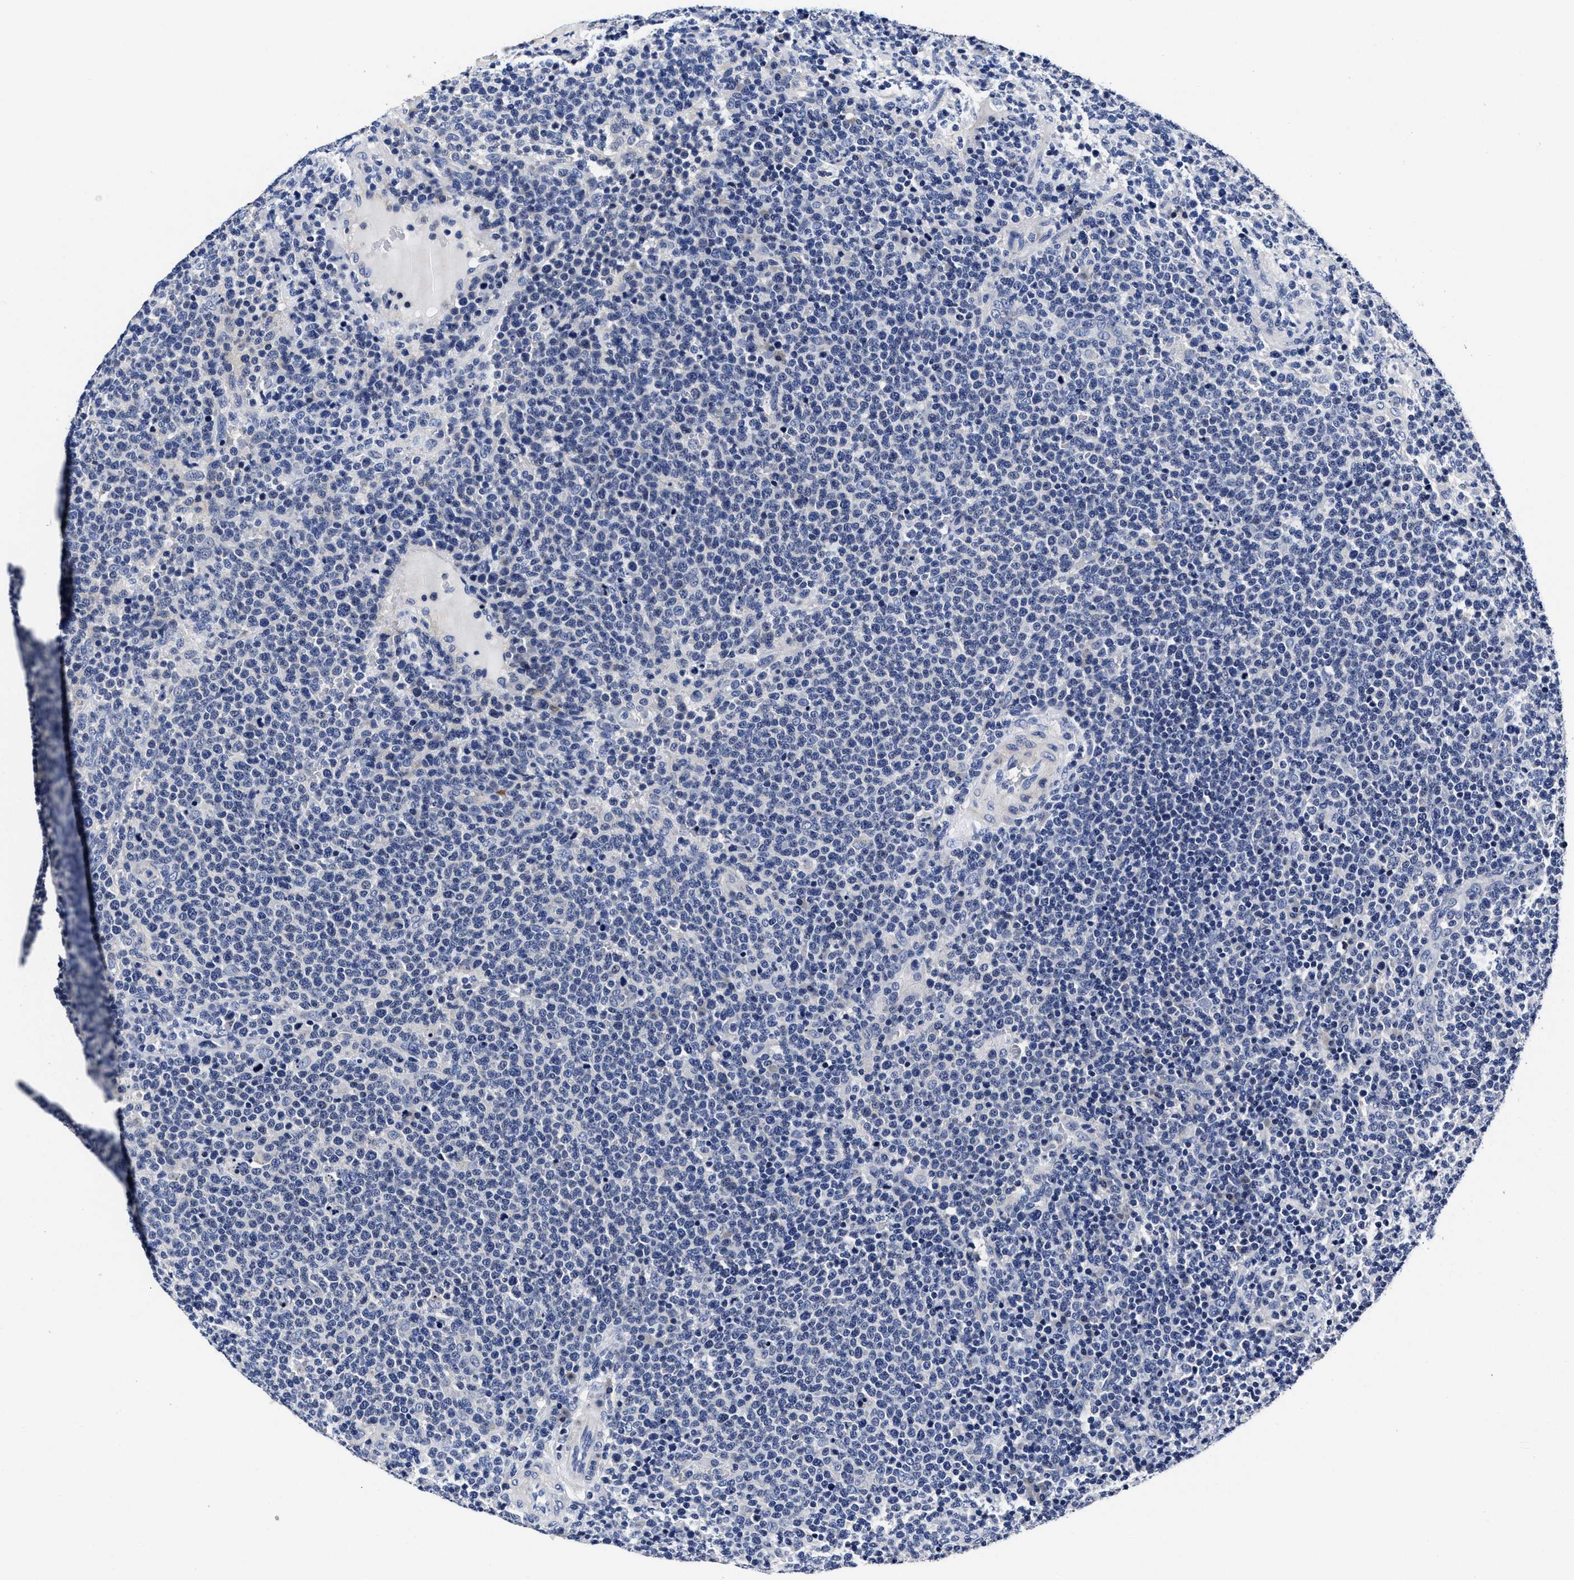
{"staining": {"intensity": "negative", "quantity": "none", "location": "none"}, "tissue": "lymphoma", "cell_type": "Tumor cells", "image_type": "cancer", "snomed": [{"axis": "morphology", "description": "Malignant lymphoma, non-Hodgkin's type, High grade"}, {"axis": "topography", "description": "Lymph node"}], "caption": "Tumor cells are negative for brown protein staining in high-grade malignant lymphoma, non-Hodgkin's type.", "gene": "OLFML2A", "patient": {"sex": "male", "age": 61}}